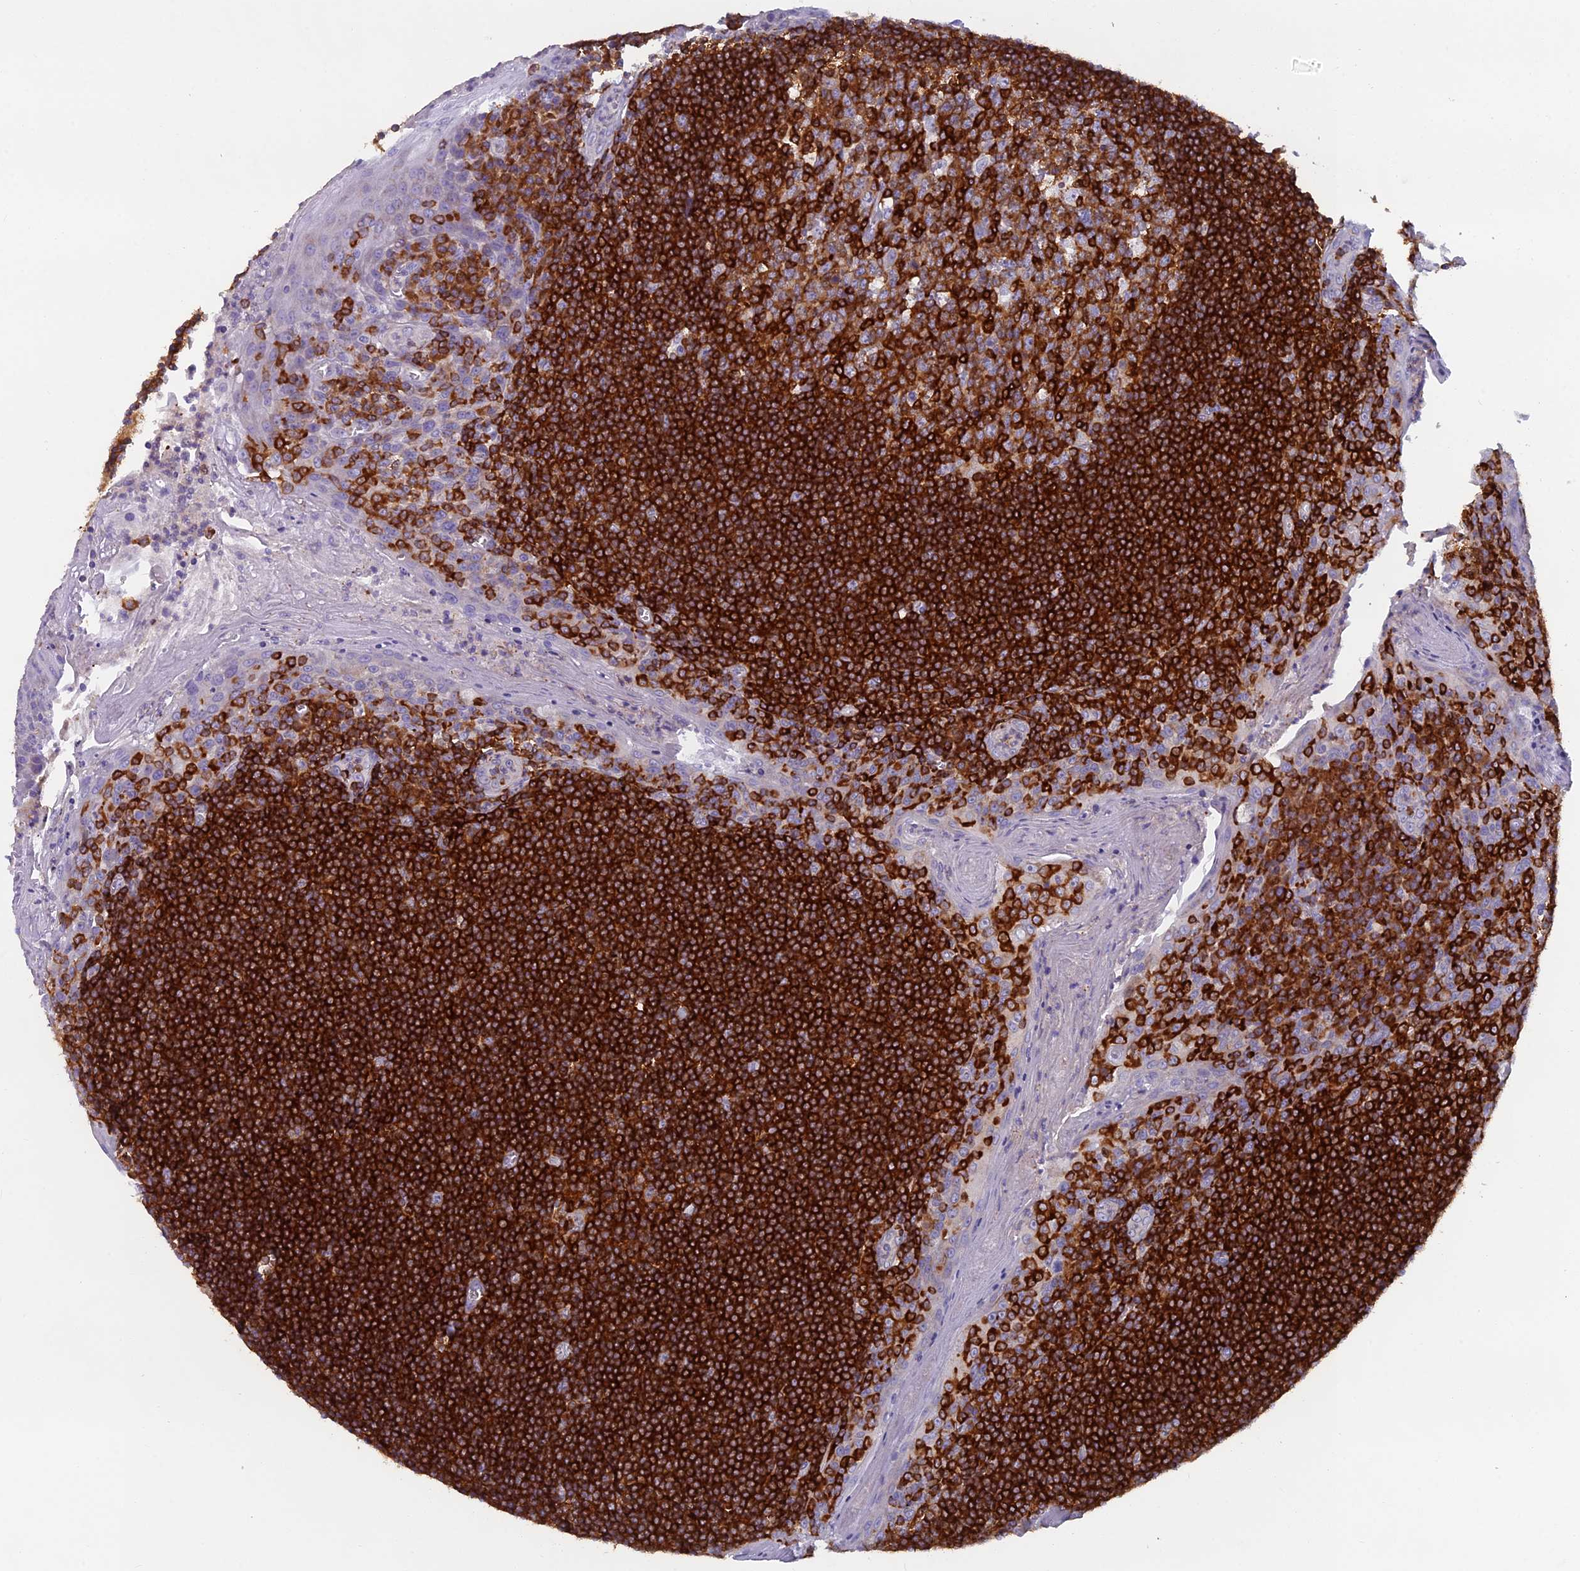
{"staining": {"intensity": "strong", "quantity": "25%-75%", "location": "cytoplasmic/membranous"}, "tissue": "tonsil", "cell_type": "Germinal center cells", "image_type": "normal", "snomed": [{"axis": "morphology", "description": "Normal tissue, NOS"}, {"axis": "topography", "description": "Tonsil"}], "caption": "A high amount of strong cytoplasmic/membranous staining is identified in about 25%-75% of germinal center cells in normal tonsil.", "gene": "ABI3BP", "patient": {"sex": "male", "age": 27}}